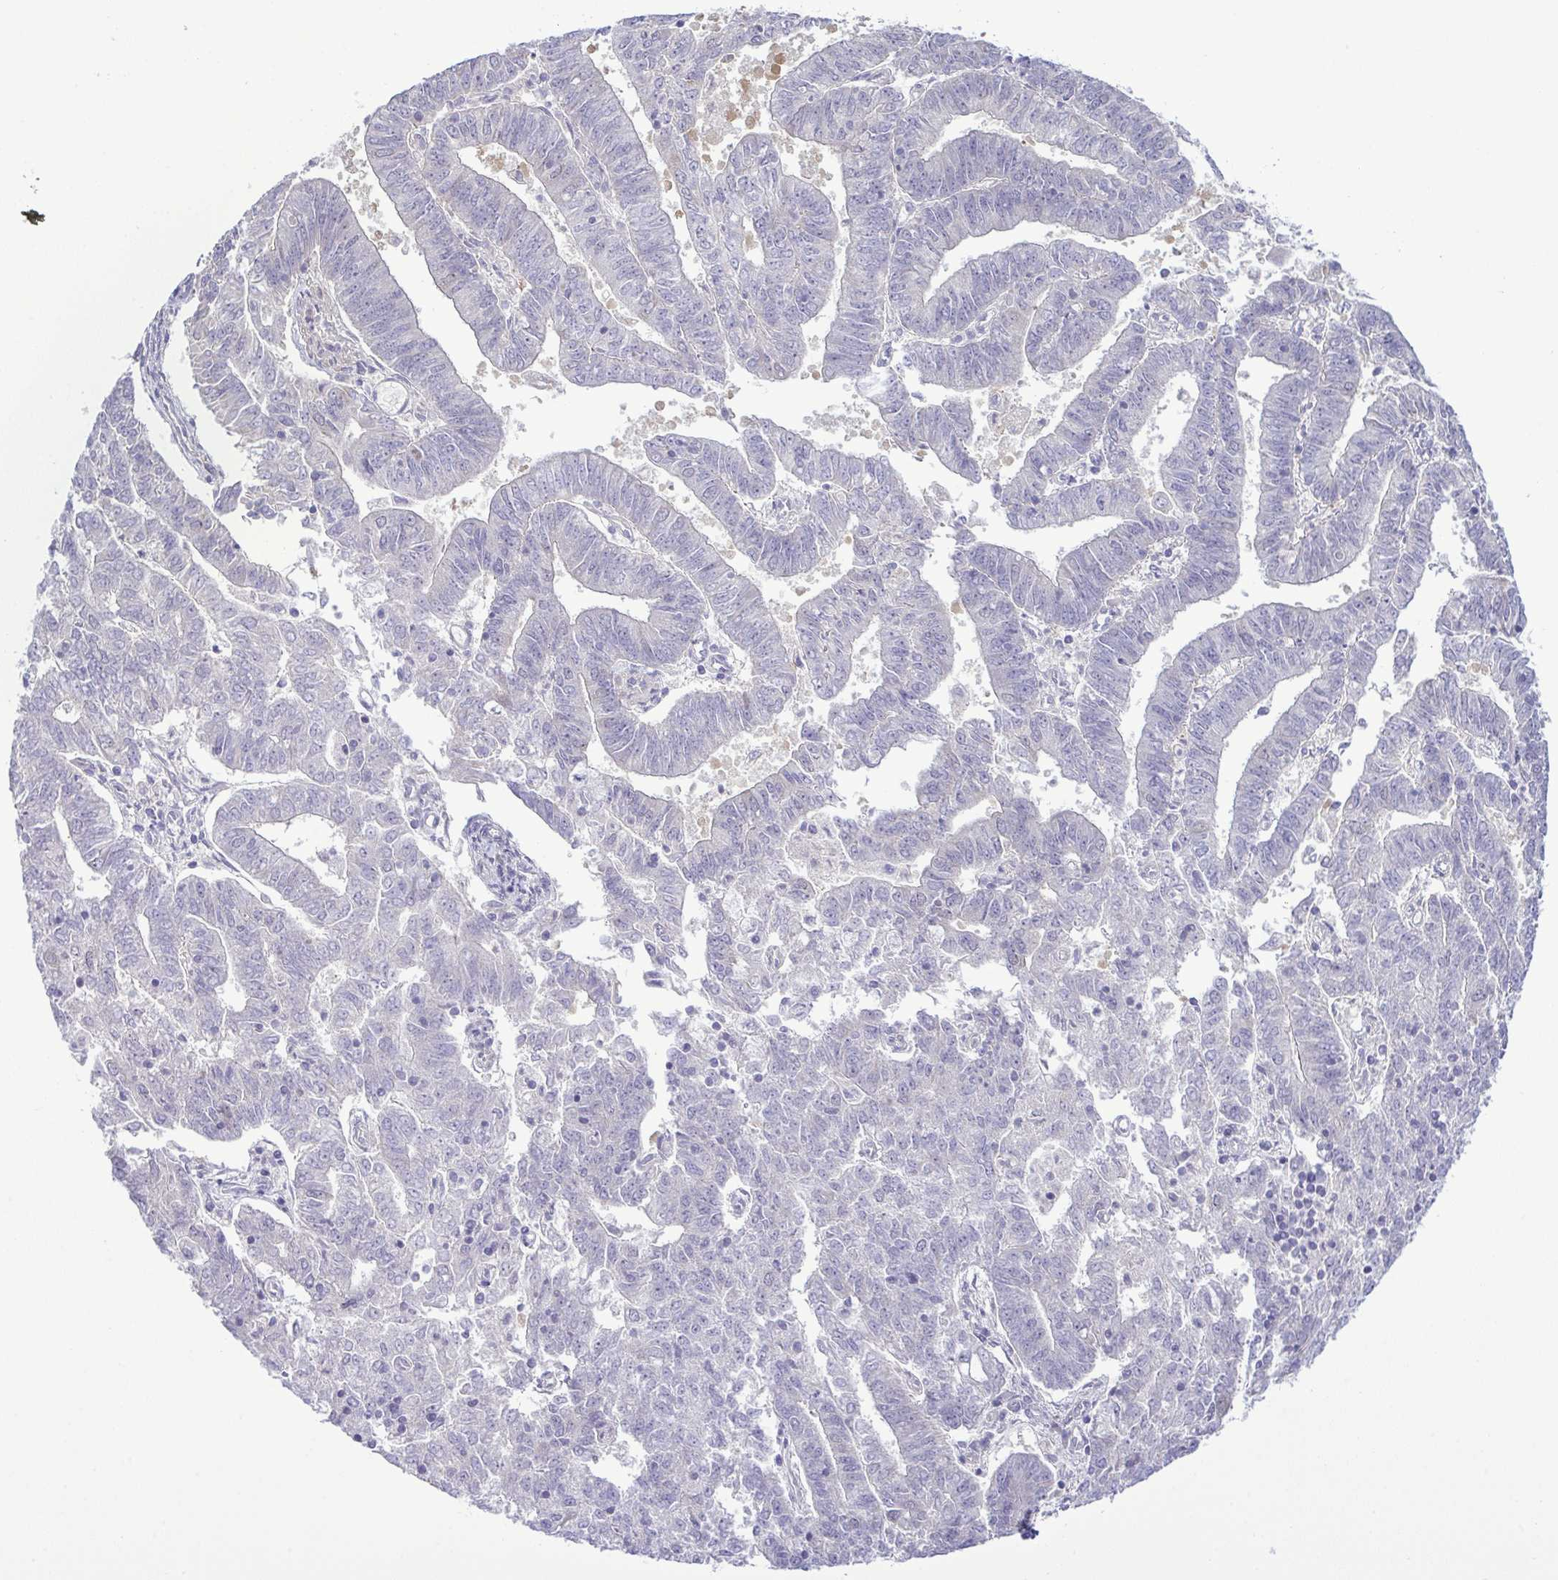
{"staining": {"intensity": "negative", "quantity": "none", "location": "none"}, "tissue": "endometrial cancer", "cell_type": "Tumor cells", "image_type": "cancer", "snomed": [{"axis": "morphology", "description": "Adenocarcinoma, NOS"}, {"axis": "topography", "description": "Endometrium"}], "caption": "A high-resolution micrograph shows immunohistochemistry staining of adenocarcinoma (endometrial), which displays no significant staining in tumor cells.", "gene": "SYNPO2L", "patient": {"sex": "female", "age": 82}}